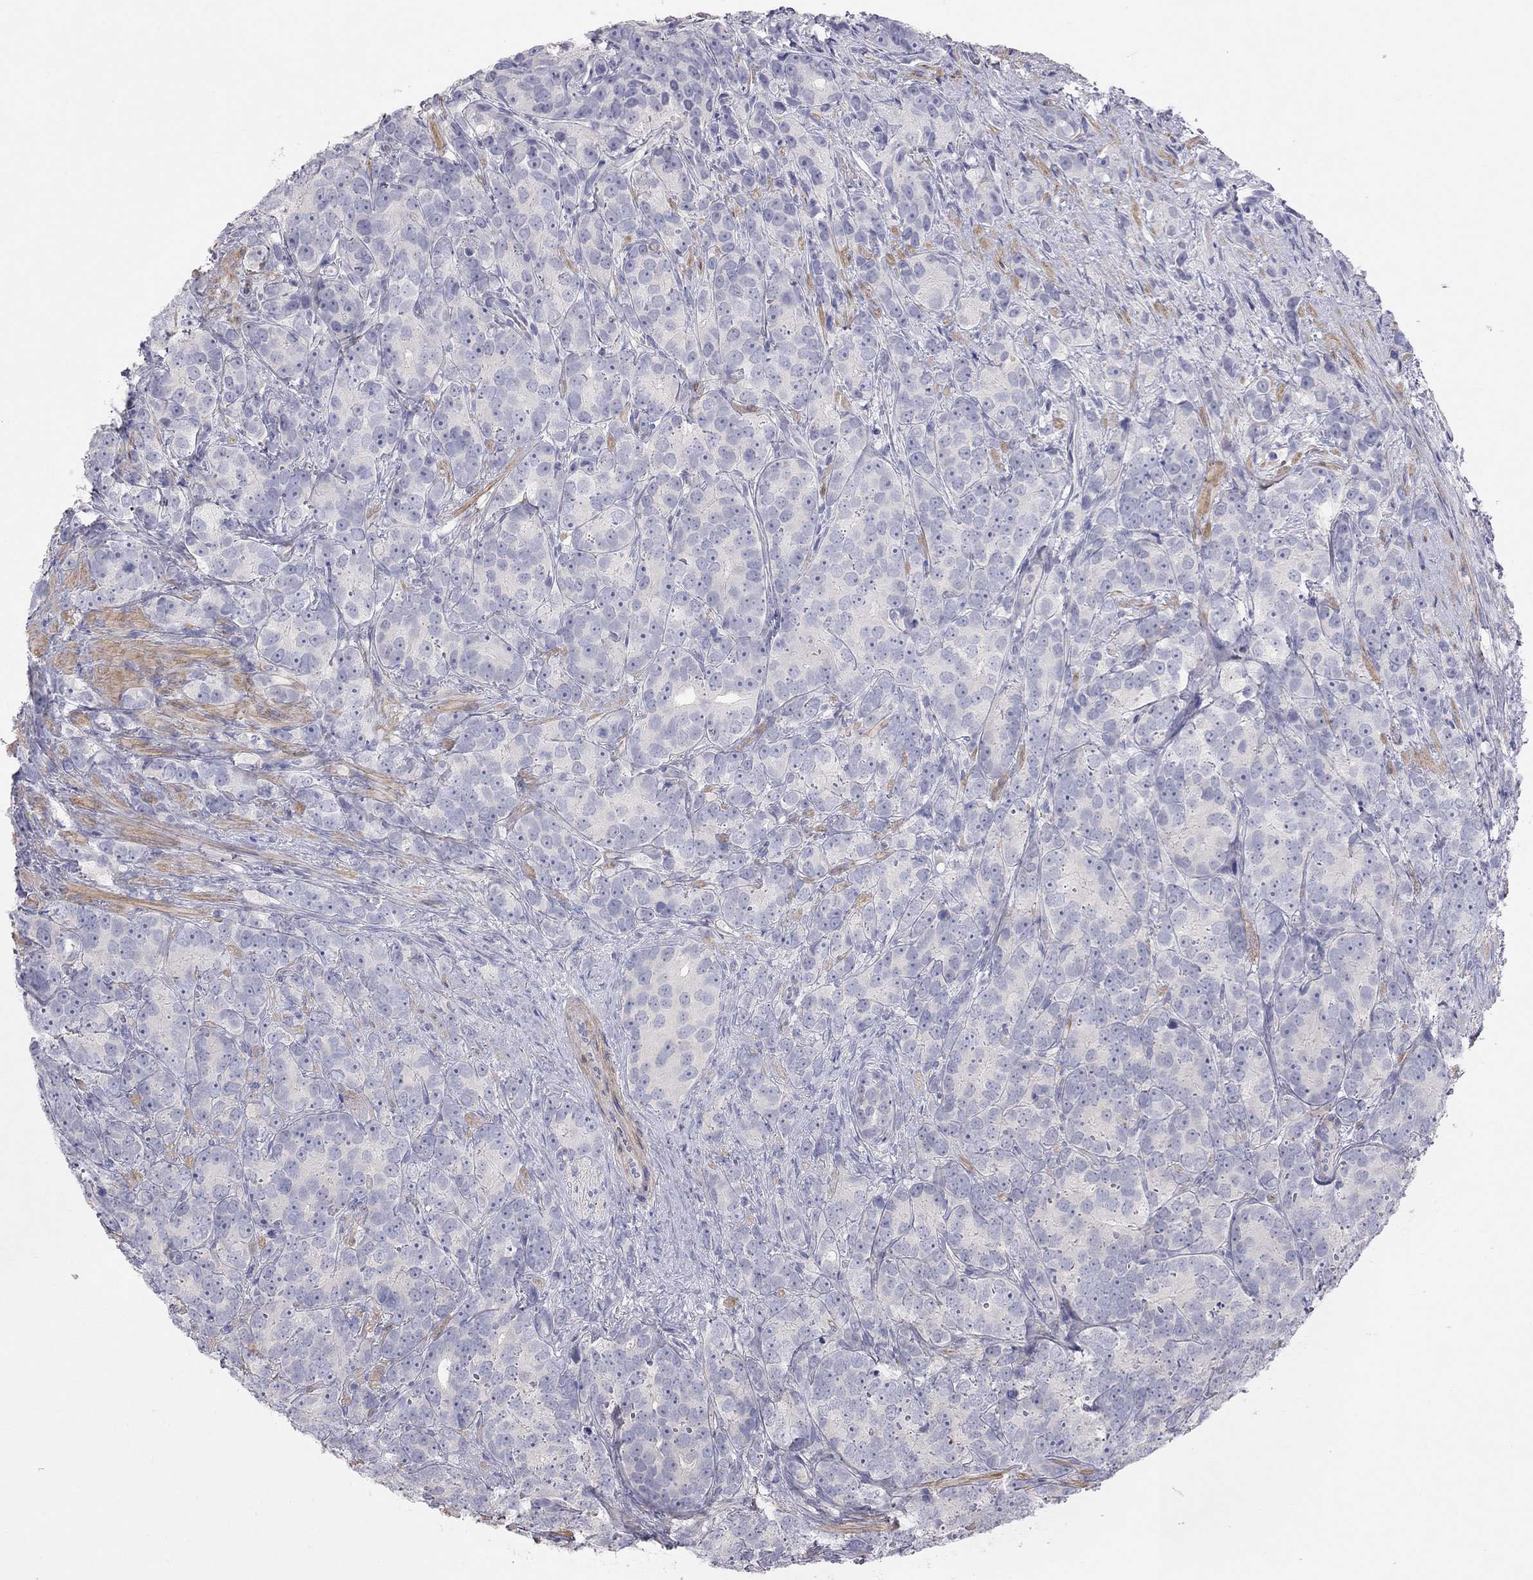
{"staining": {"intensity": "negative", "quantity": "none", "location": "none"}, "tissue": "prostate cancer", "cell_type": "Tumor cells", "image_type": "cancer", "snomed": [{"axis": "morphology", "description": "Adenocarcinoma, High grade"}, {"axis": "topography", "description": "Prostate"}], "caption": "There is no significant positivity in tumor cells of high-grade adenocarcinoma (prostate).", "gene": "ADCYAP1", "patient": {"sex": "male", "age": 90}}